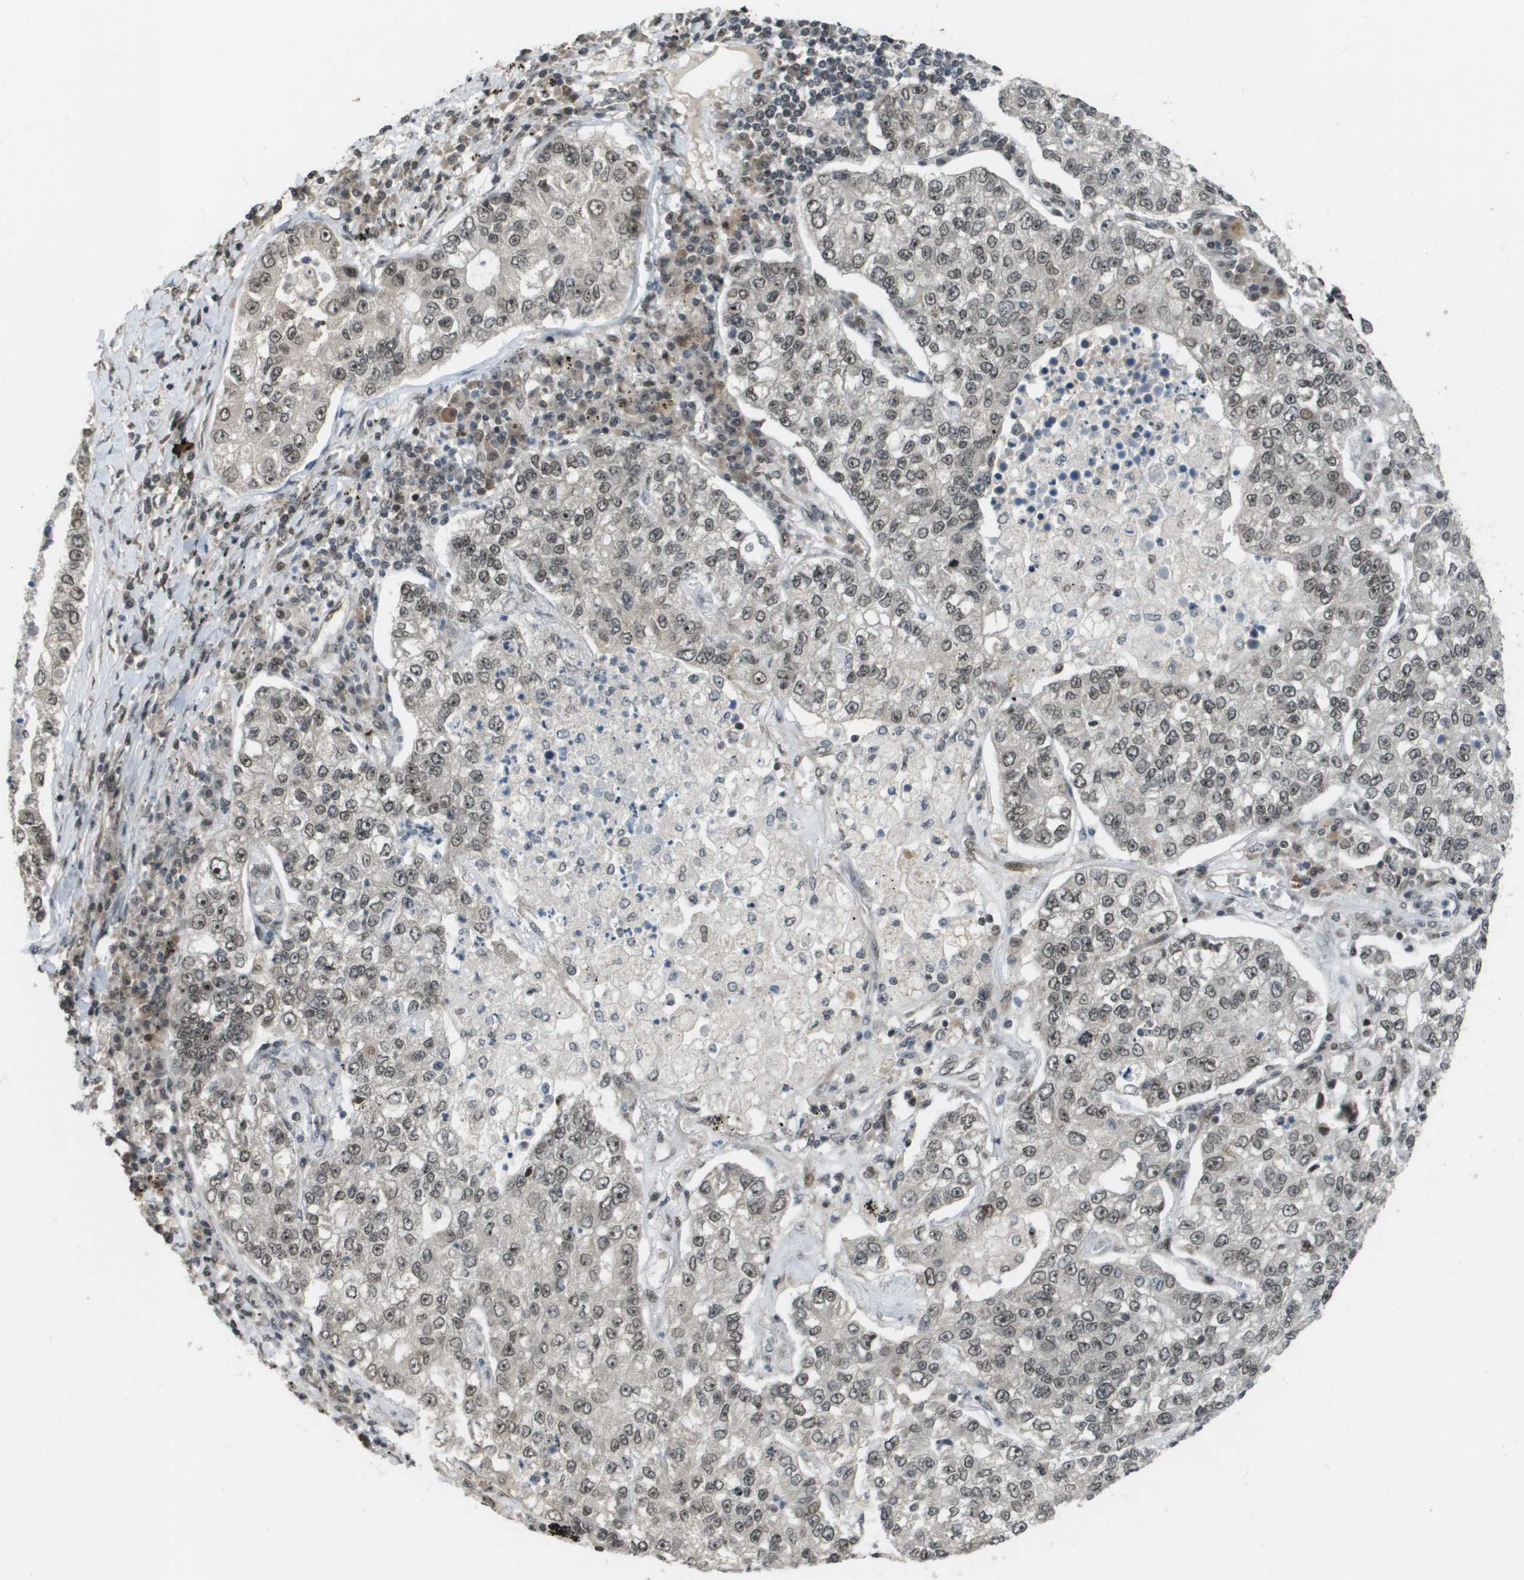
{"staining": {"intensity": "weak", "quantity": ">75%", "location": "nuclear"}, "tissue": "lung cancer", "cell_type": "Tumor cells", "image_type": "cancer", "snomed": [{"axis": "morphology", "description": "Adenocarcinoma, NOS"}, {"axis": "topography", "description": "Lung"}], "caption": "Immunohistochemistry (IHC) of human lung adenocarcinoma exhibits low levels of weak nuclear staining in about >75% of tumor cells.", "gene": "KAT5", "patient": {"sex": "male", "age": 49}}